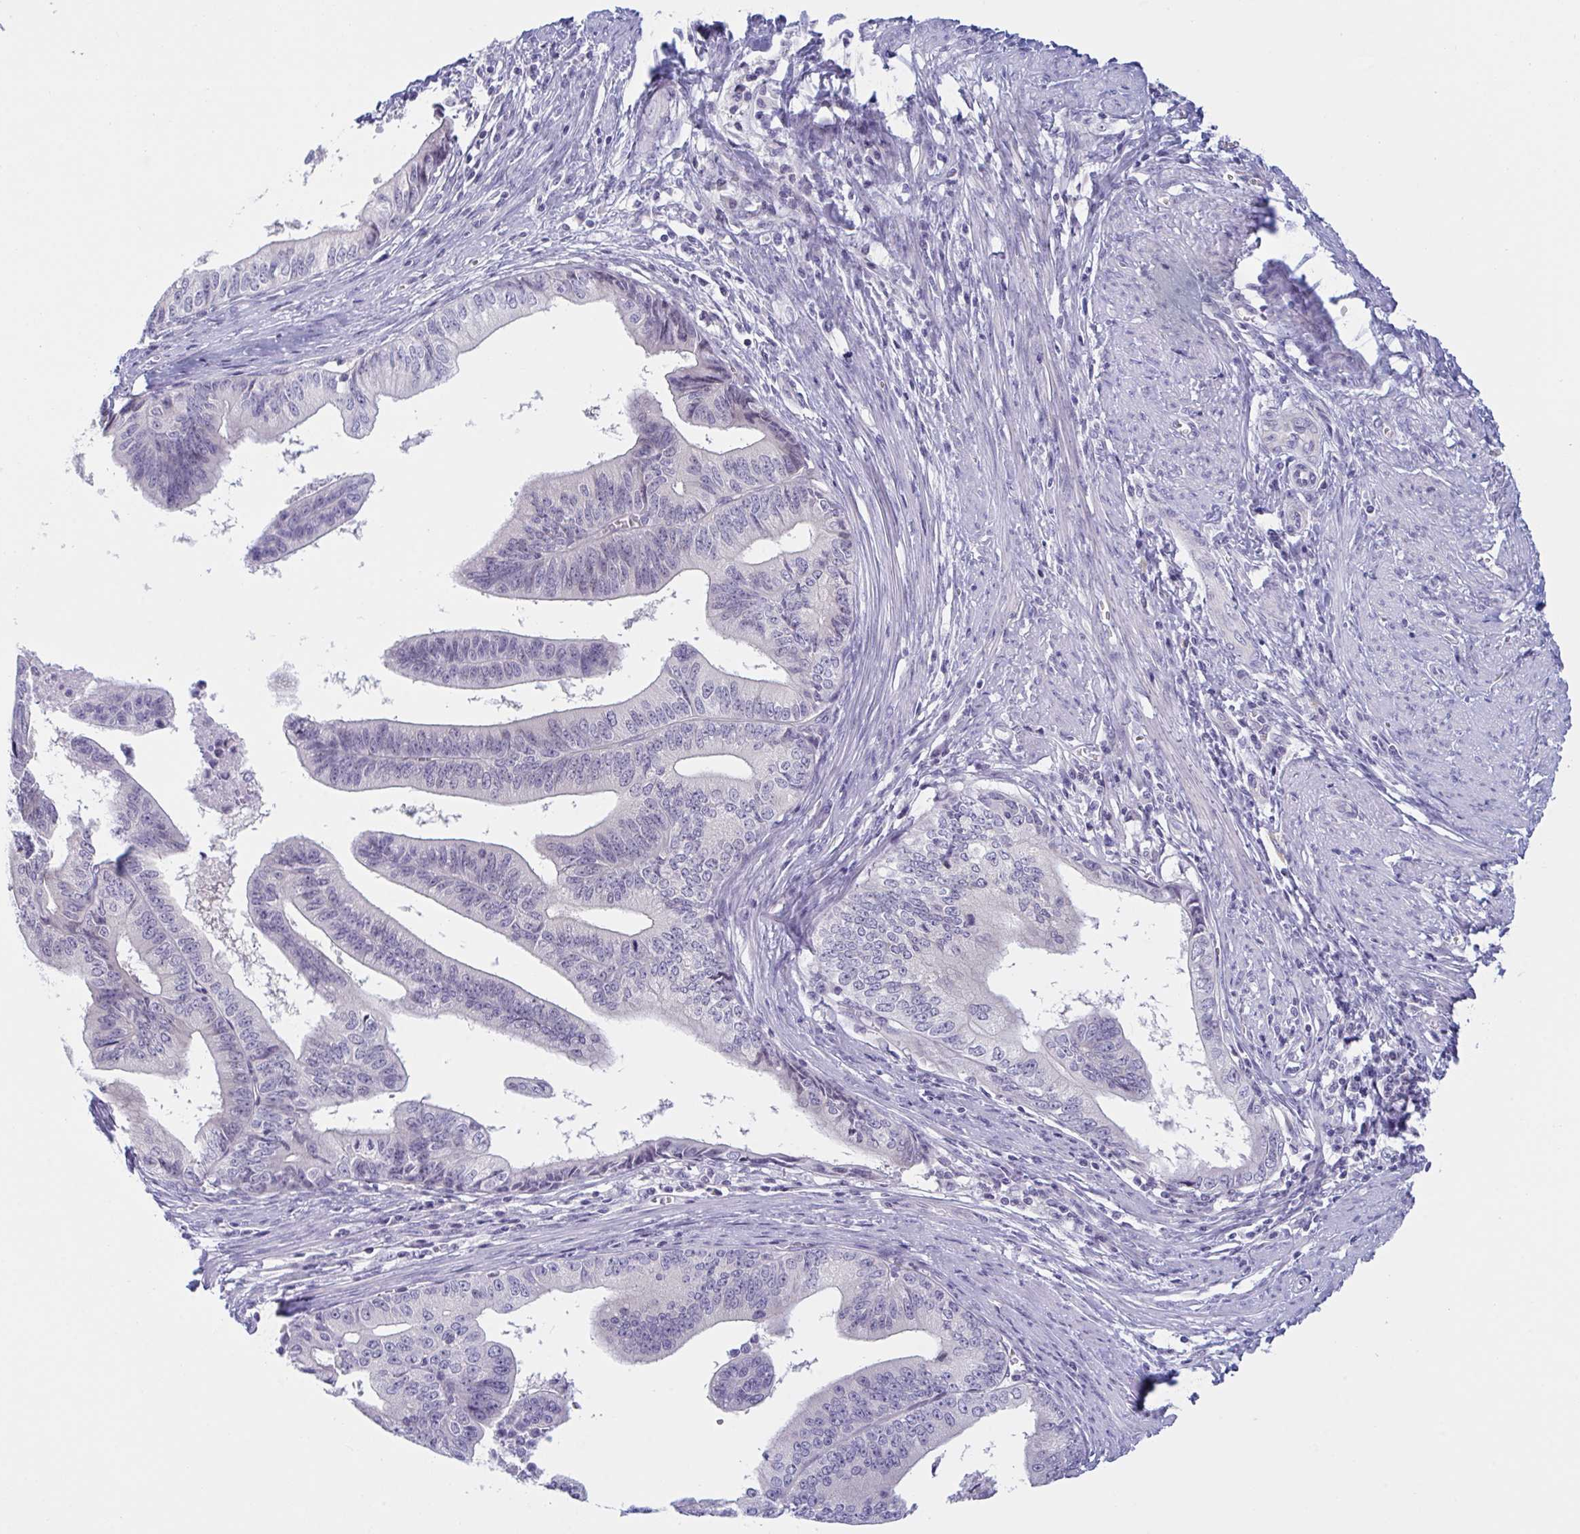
{"staining": {"intensity": "negative", "quantity": "none", "location": "none"}, "tissue": "endometrial cancer", "cell_type": "Tumor cells", "image_type": "cancer", "snomed": [{"axis": "morphology", "description": "Adenocarcinoma, NOS"}, {"axis": "topography", "description": "Endometrium"}], "caption": "Immunohistochemistry image of endometrial adenocarcinoma stained for a protein (brown), which demonstrates no positivity in tumor cells.", "gene": "NAA30", "patient": {"sex": "female", "age": 65}}